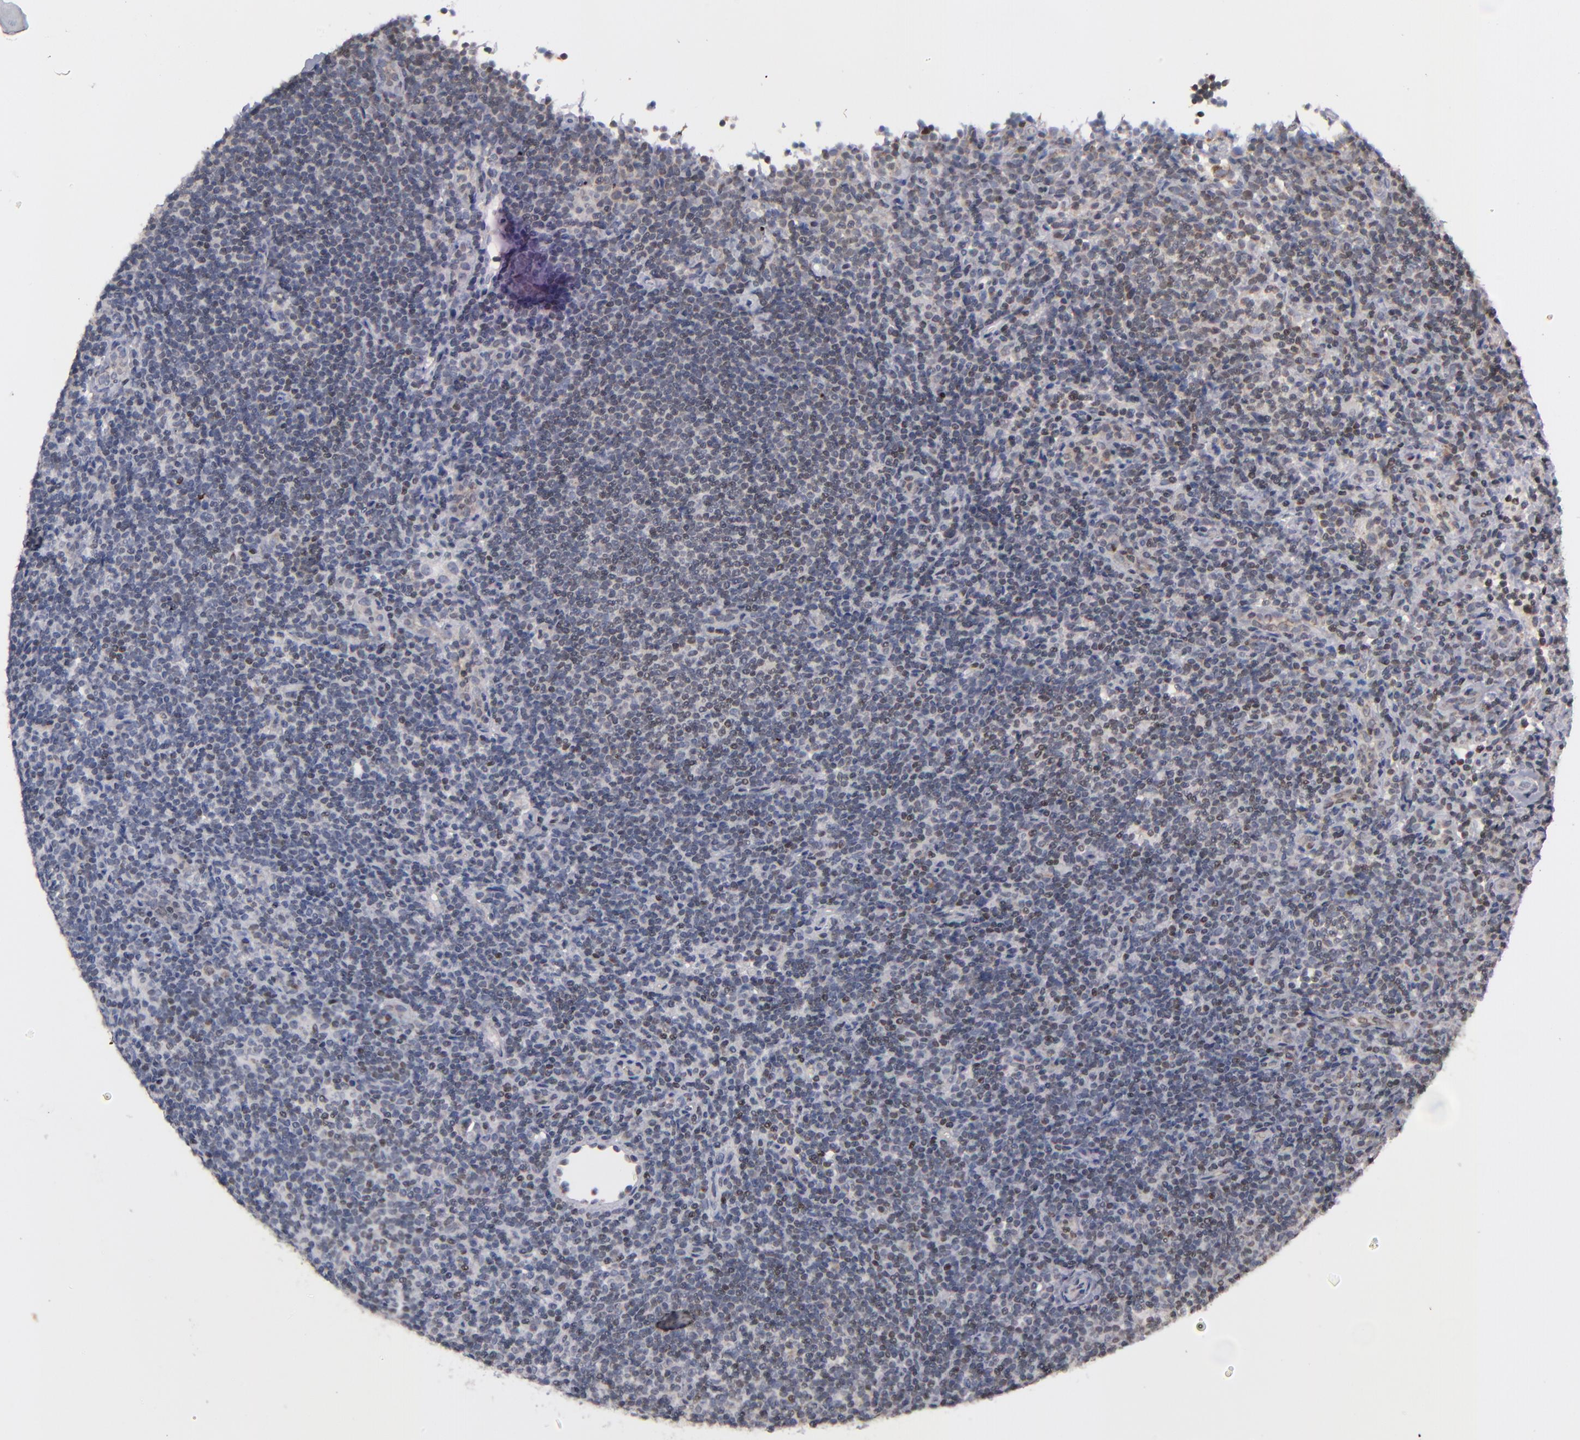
{"staining": {"intensity": "weak", "quantity": "25%-75%", "location": "nuclear"}, "tissue": "lymphoma", "cell_type": "Tumor cells", "image_type": "cancer", "snomed": [{"axis": "morphology", "description": "Malignant lymphoma, non-Hodgkin's type, Low grade"}, {"axis": "topography", "description": "Lymph node"}], "caption": "Lymphoma stained for a protein (brown) reveals weak nuclear positive positivity in about 25%-75% of tumor cells.", "gene": "ODF2", "patient": {"sex": "female", "age": 76}}